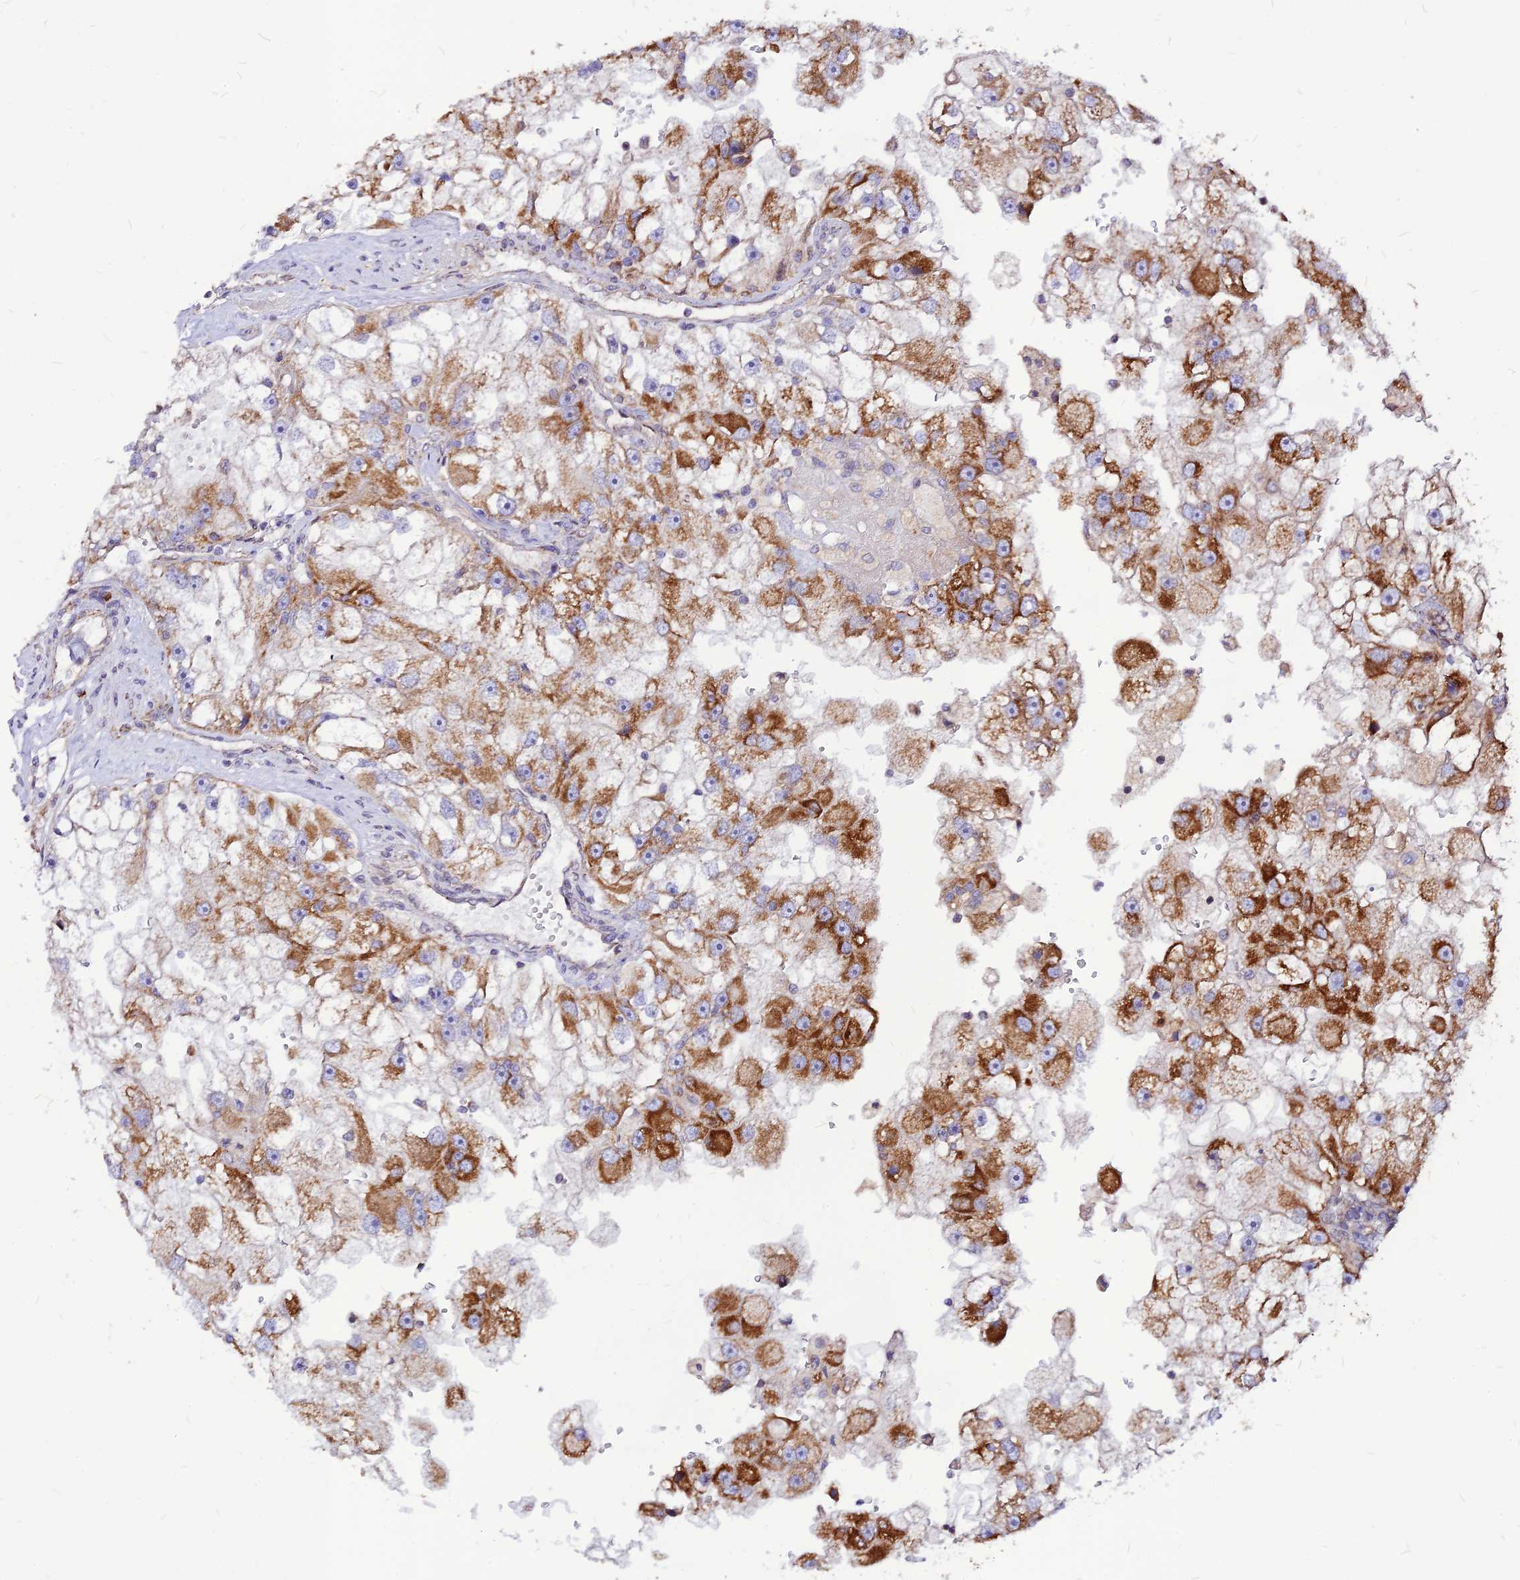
{"staining": {"intensity": "strong", "quantity": "25%-75%", "location": "cytoplasmic/membranous"}, "tissue": "renal cancer", "cell_type": "Tumor cells", "image_type": "cancer", "snomed": [{"axis": "morphology", "description": "Adenocarcinoma, NOS"}, {"axis": "topography", "description": "Kidney"}], "caption": "Immunohistochemistry image of human renal adenocarcinoma stained for a protein (brown), which reveals high levels of strong cytoplasmic/membranous staining in about 25%-75% of tumor cells.", "gene": "ECI1", "patient": {"sex": "male", "age": 63}}